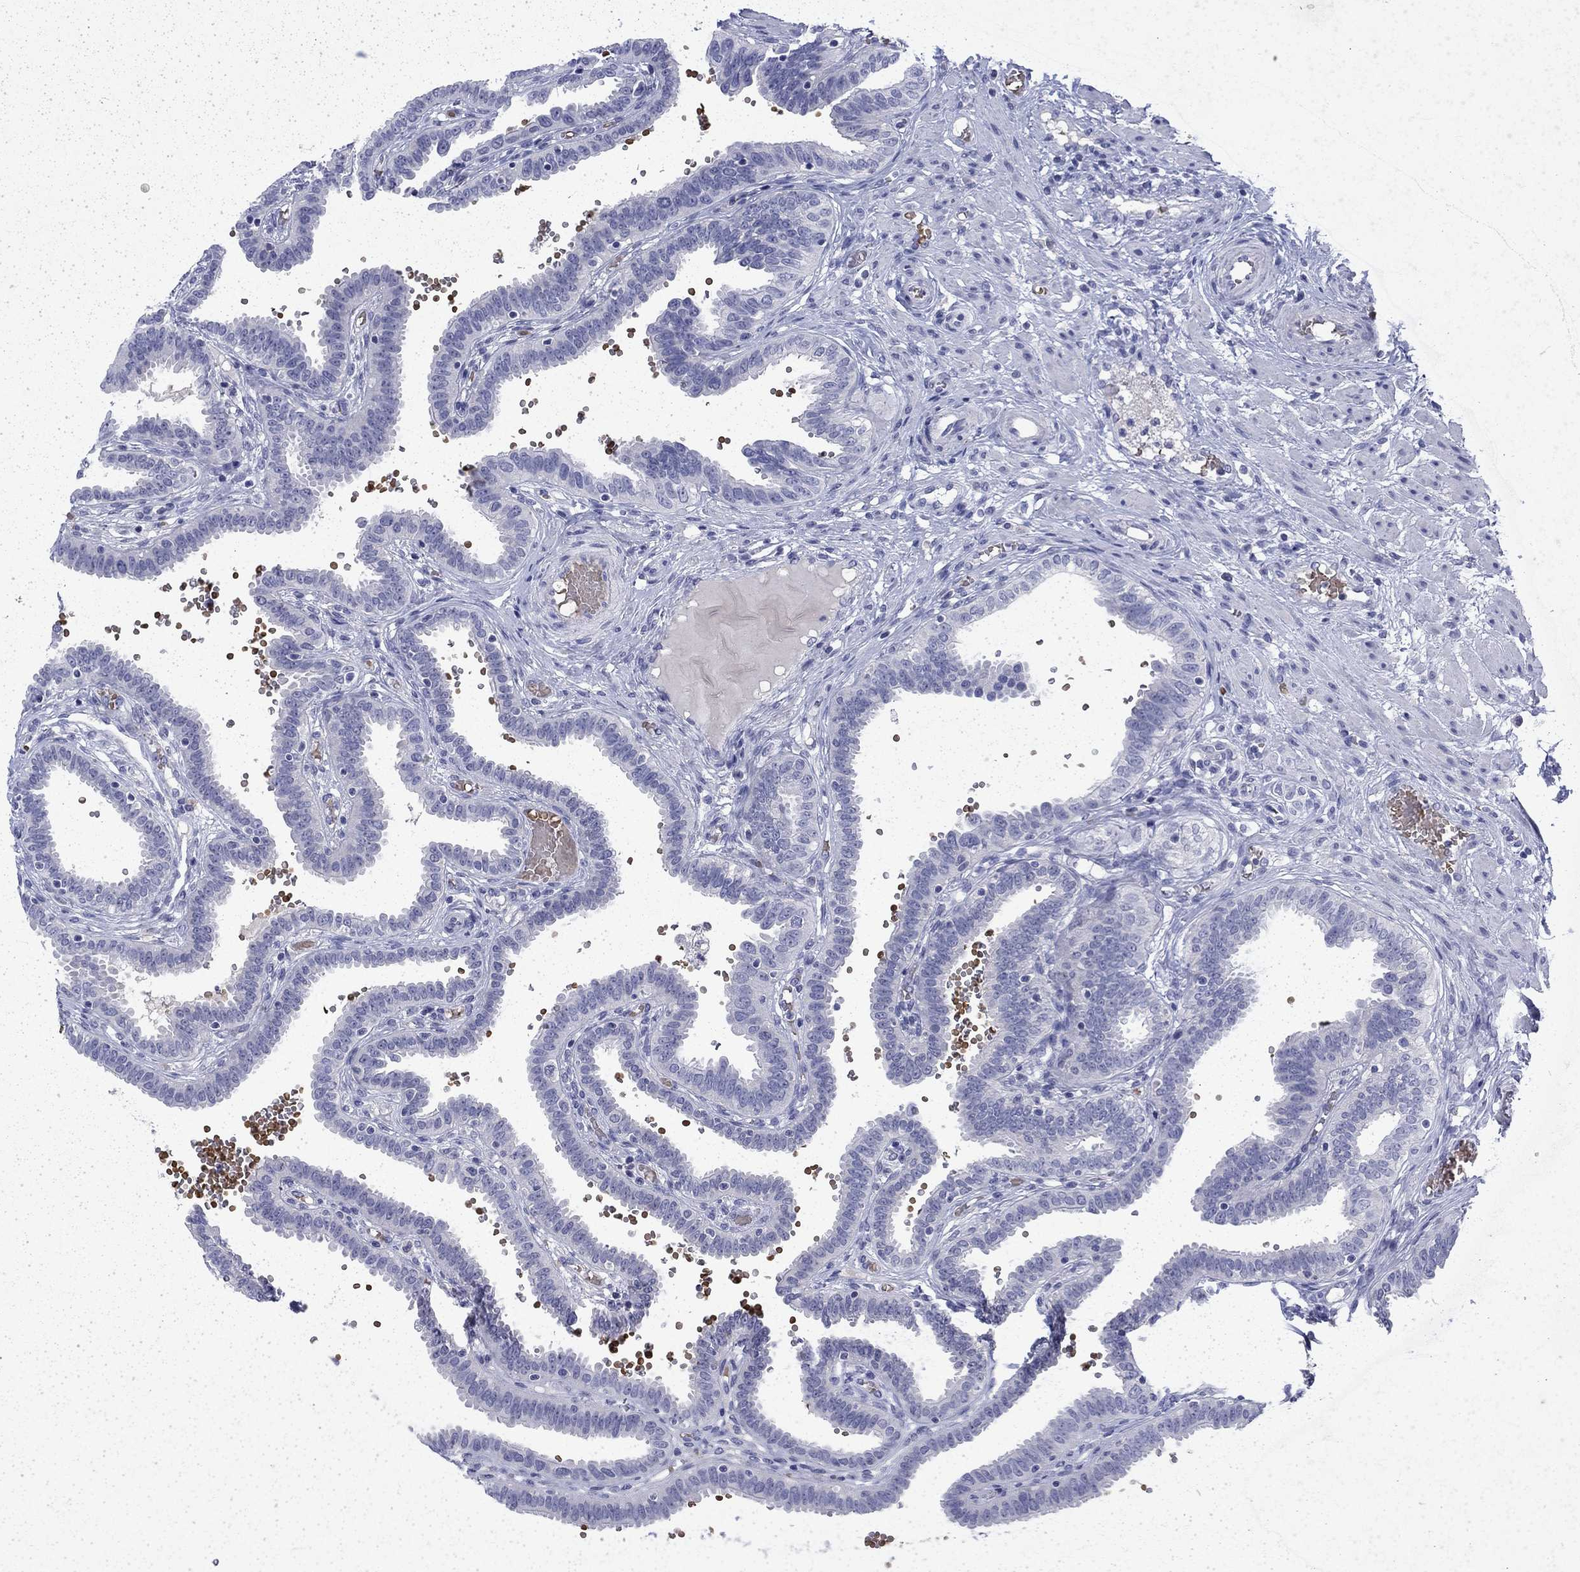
{"staining": {"intensity": "negative", "quantity": "none", "location": "none"}, "tissue": "fallopian tube", "cell_type": "Glandular cells", "image_type": "normal", "snomed": [{"axis": "morphology", "description": "Normal tissue, NOS"}, {"axis": "topography", "description": "Fallopian tube"}], "caption": "Fallopian tube stained for a protein using immunohistochemistry (IHC) reveals no positivity glandular cells.", "gene": "ENPP6", "patient": {"sex": "female", "age": 37}}